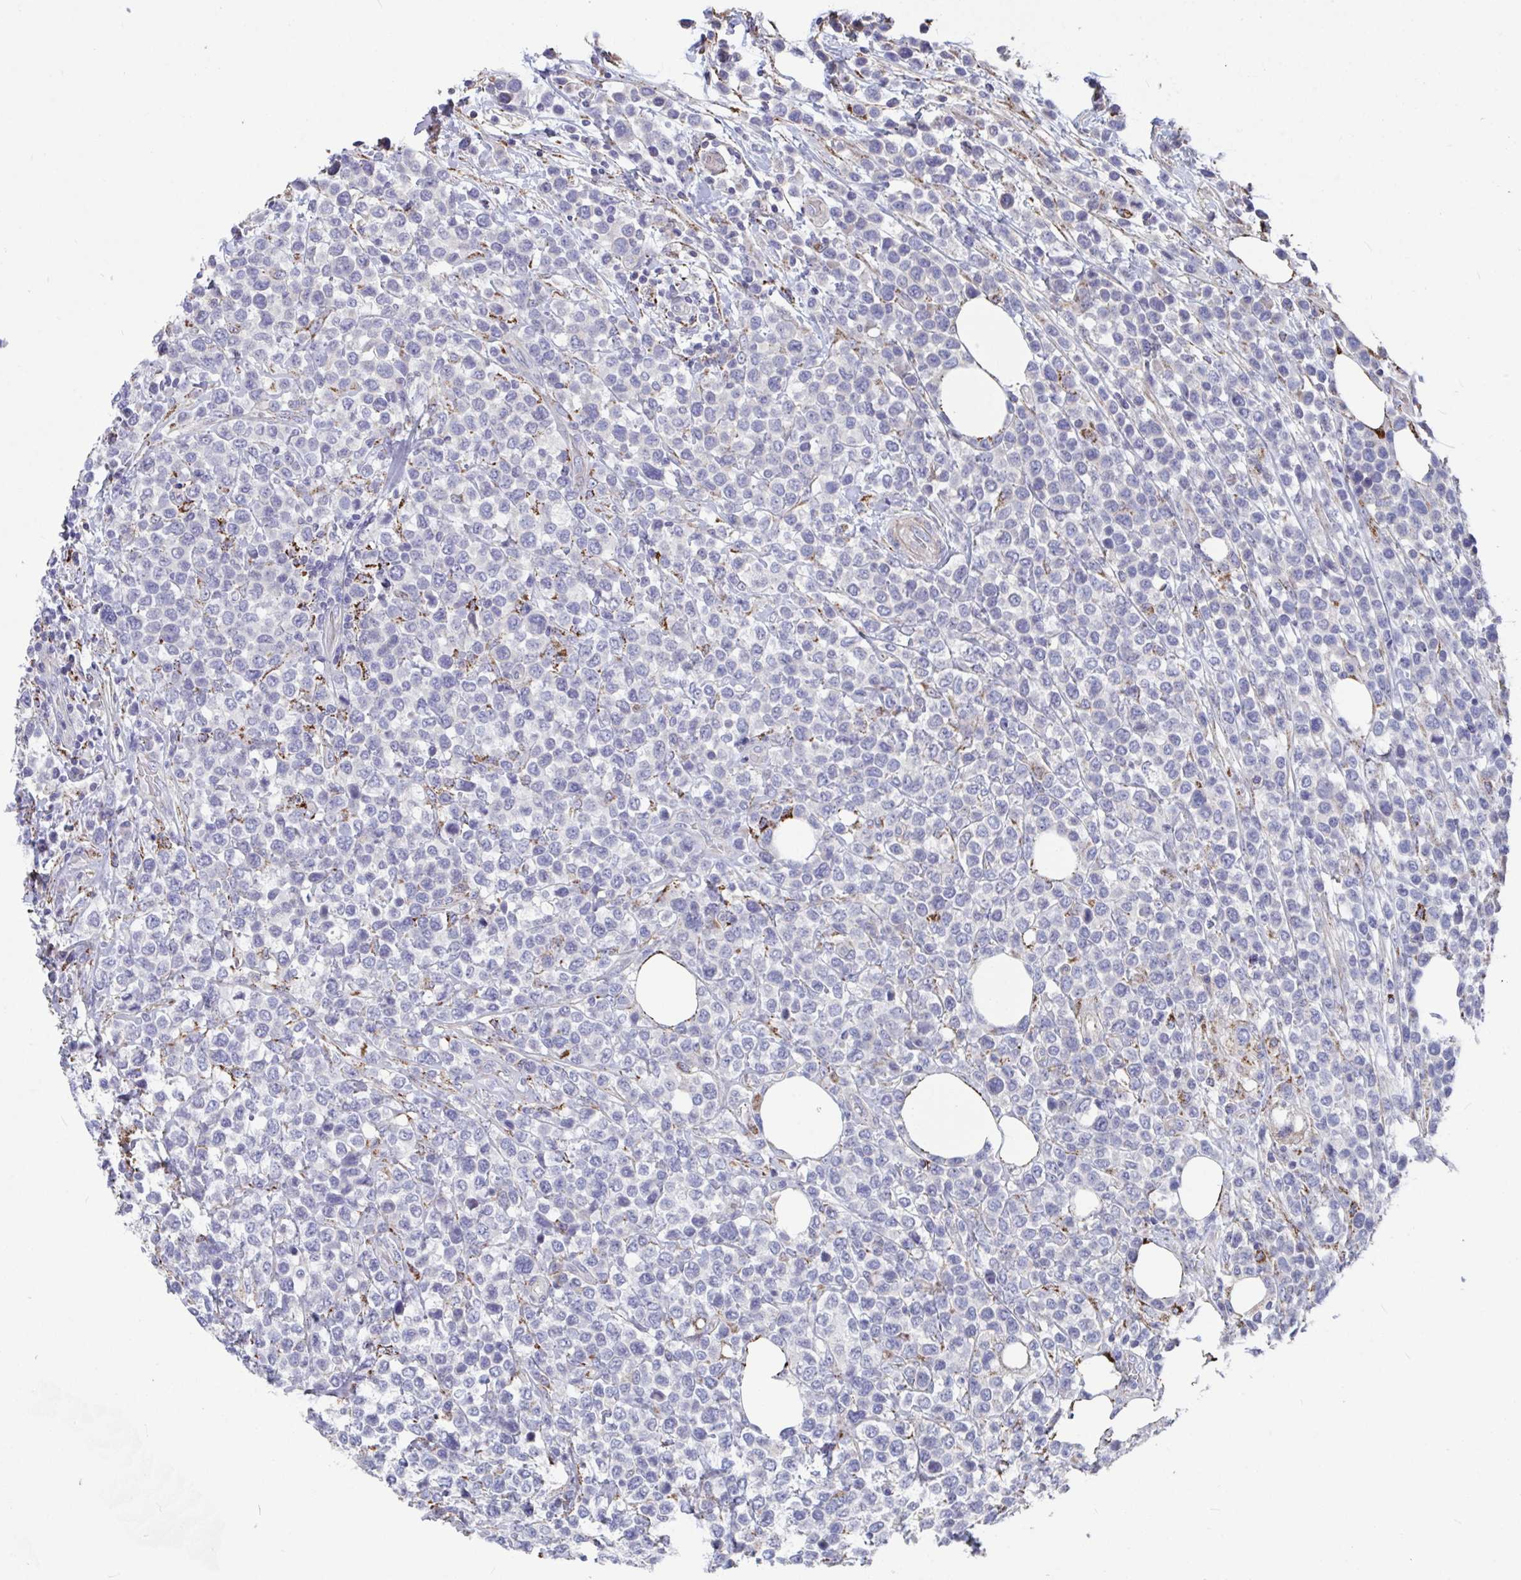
{"staining": {"intensity": "negative", "quantity": "none", "location": "none"}, "tissue": "lymphoma", "cell_type": "Tumor cells", "image_type": "cancer", "snomed": [{"axis": "morphology", "description": "Malignant lymphoma, non-Hodgkin's type, High grade"}, {"axis": "topography", "description": "Soft tissue"}], "caption": "Immunohistochemistry histopathology image of human lymphoma stained for a protein (brown), which displays no staining in tumor cells.", "gene": "FAM156B", "patient": {"sex": "female", "age": 56}}